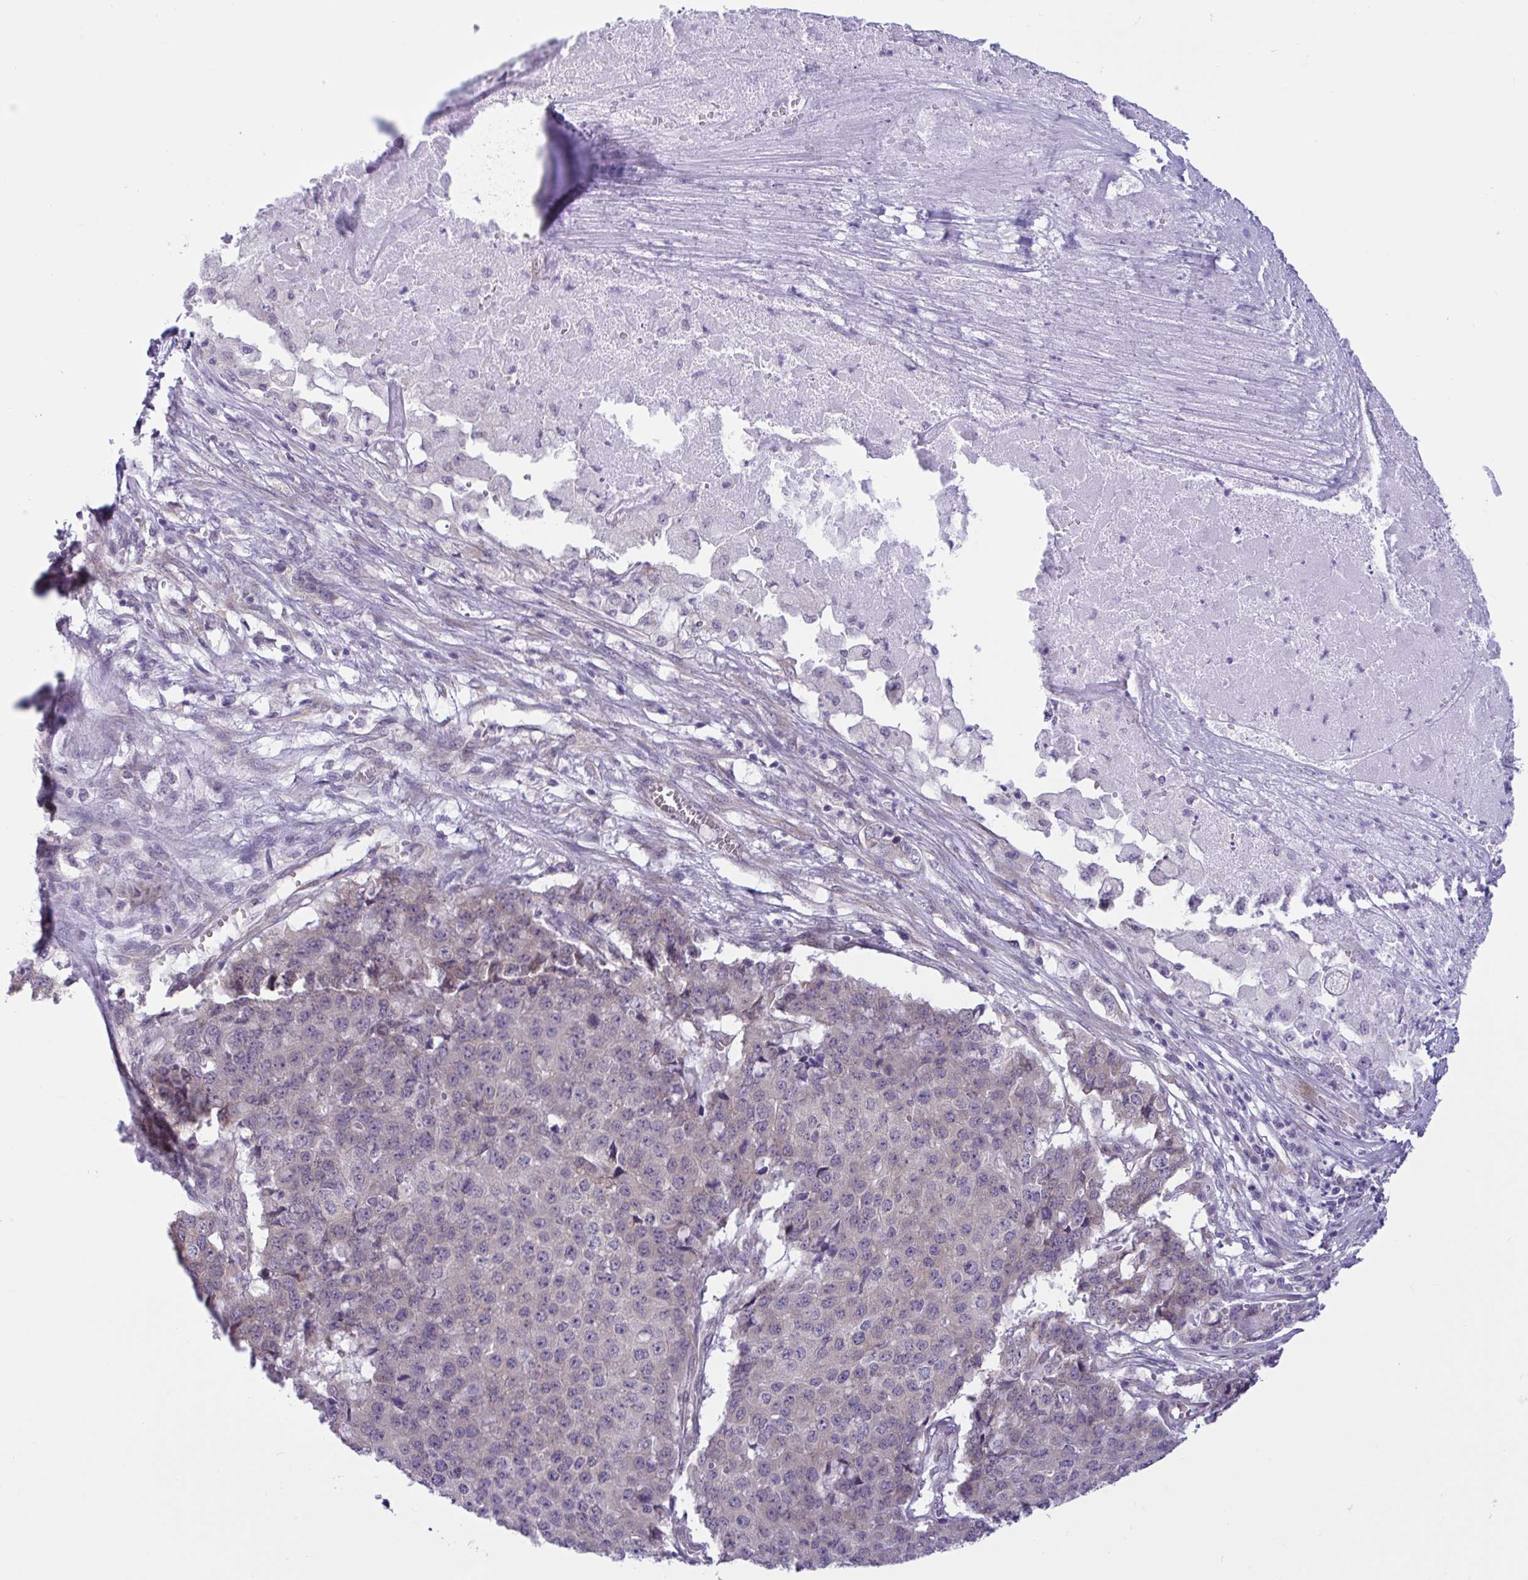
{"staining": {"intensity": "moderate", "quantity": "25%-75%", "location": "cytoplasmic/membranous"}, "tissue": "pancreatic cancer", "cell_type": "Tumor cells", "image_type": "cancer", "snomed": [{"axis": "morphology", "description": "Adenocarcinoma, NOS"}, {"axis": "topography", "description": "Pancreas"}], "caption": "Human pancreatic cancer (adenocarcinoma) stained for a protein (brown) exhibits moderate cytoplasmic/membranous positive expression in about 25%-75% of tumor cells.", "gene": "CAMLG", "patient": {"sex": "male", "age": 50}}